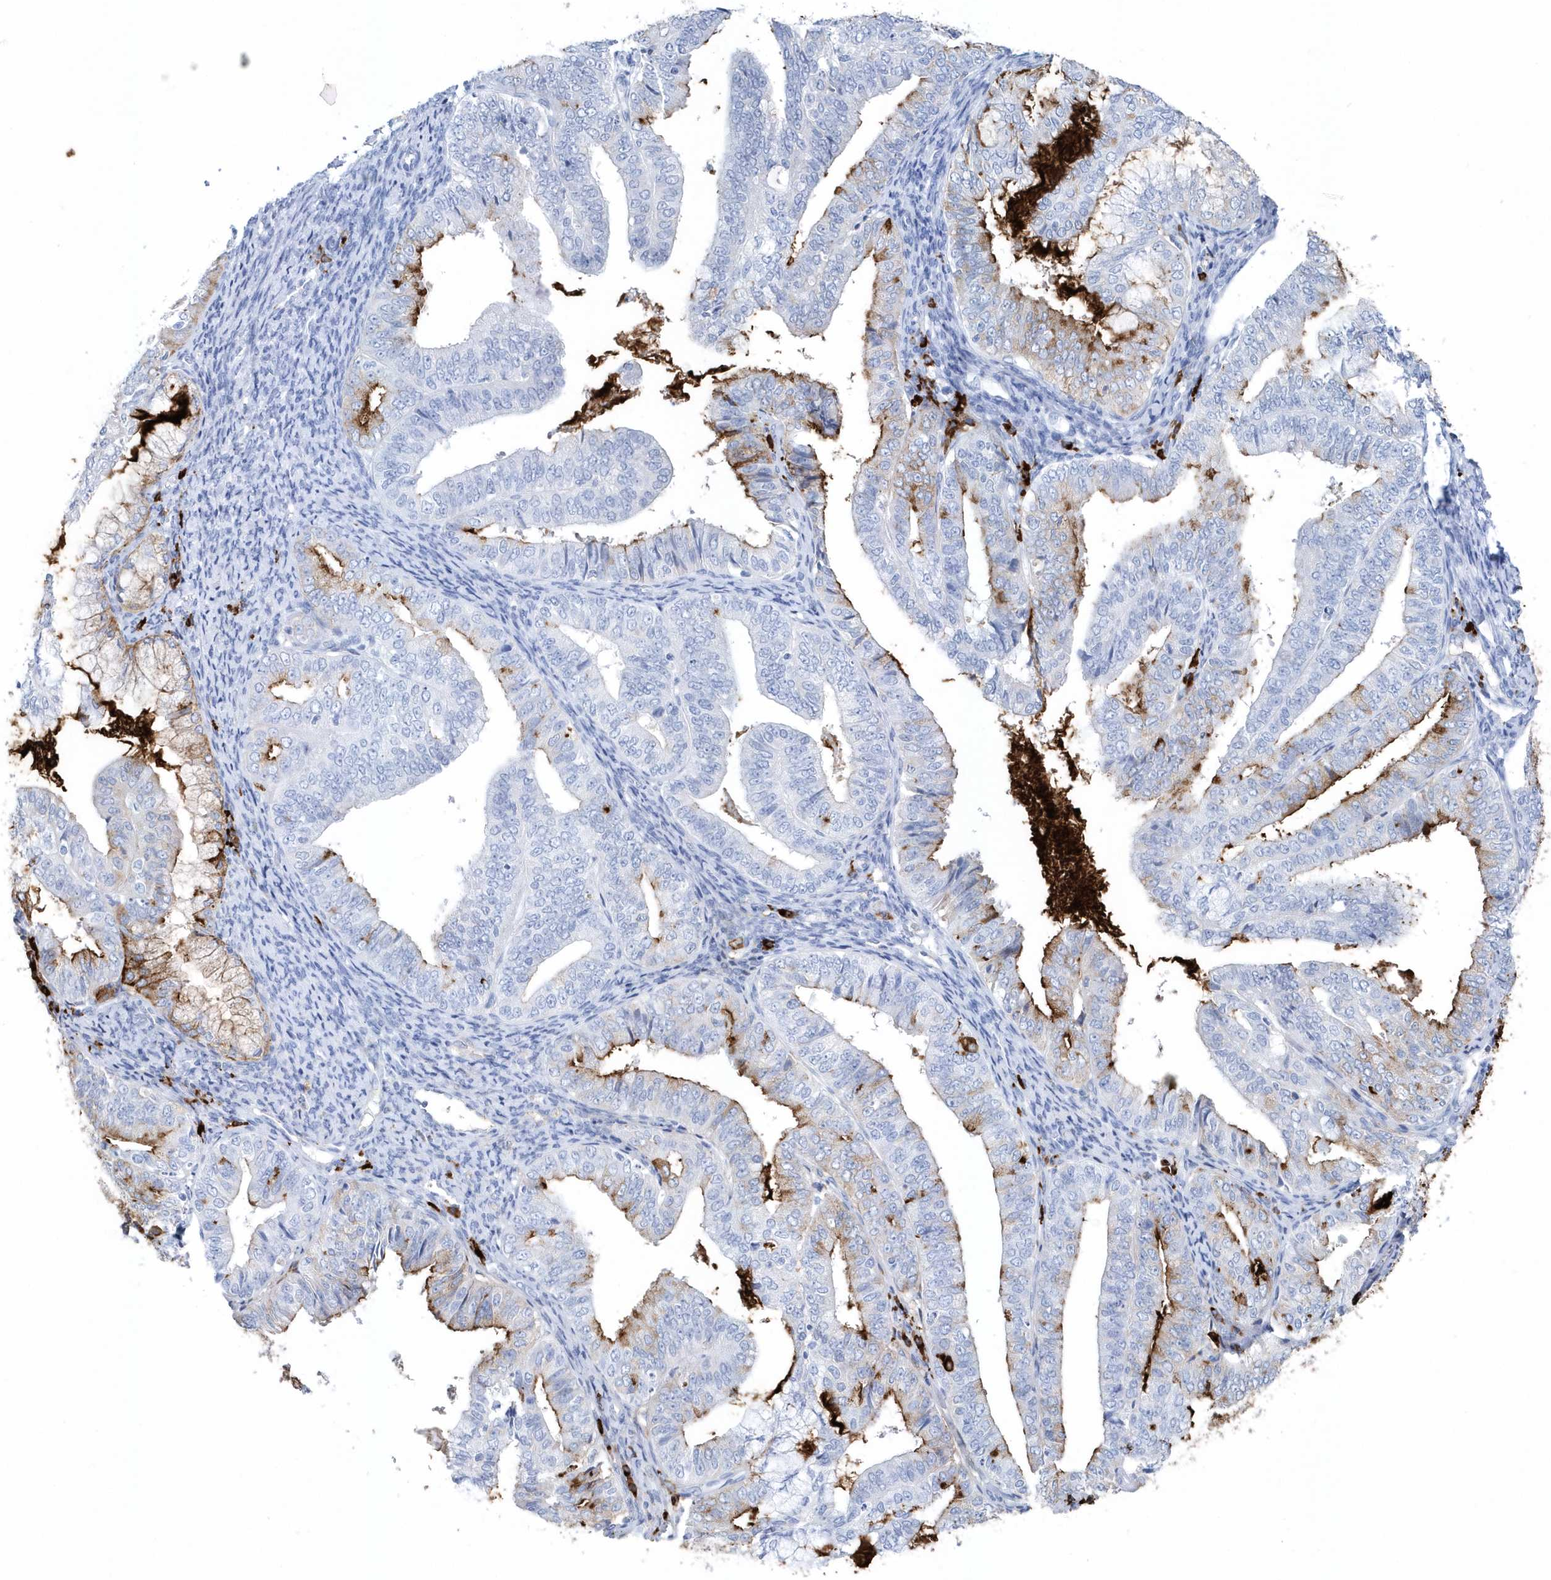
{"staining": {"intensity": "moderate", "quantity": "<25%", "location": "cytoplasmic/membranous"}, "tissue": "endometrial cancer", "cell_type": "Tumor cells", "image_type": "cancer", "snomed": [{"axis": "morphology", "description": "Adenocarcinoma, NOS"}, {"axis": "topography", "description": "Endometrium"}], "caption": "Protein expression analysis of endometrial adenocarcinoma displays moderate cytoplasmic/membranous expression in about <25% of tumor cells.", "gene": "JCHAIN", "patient": {"sex": "female", "age": 63}}